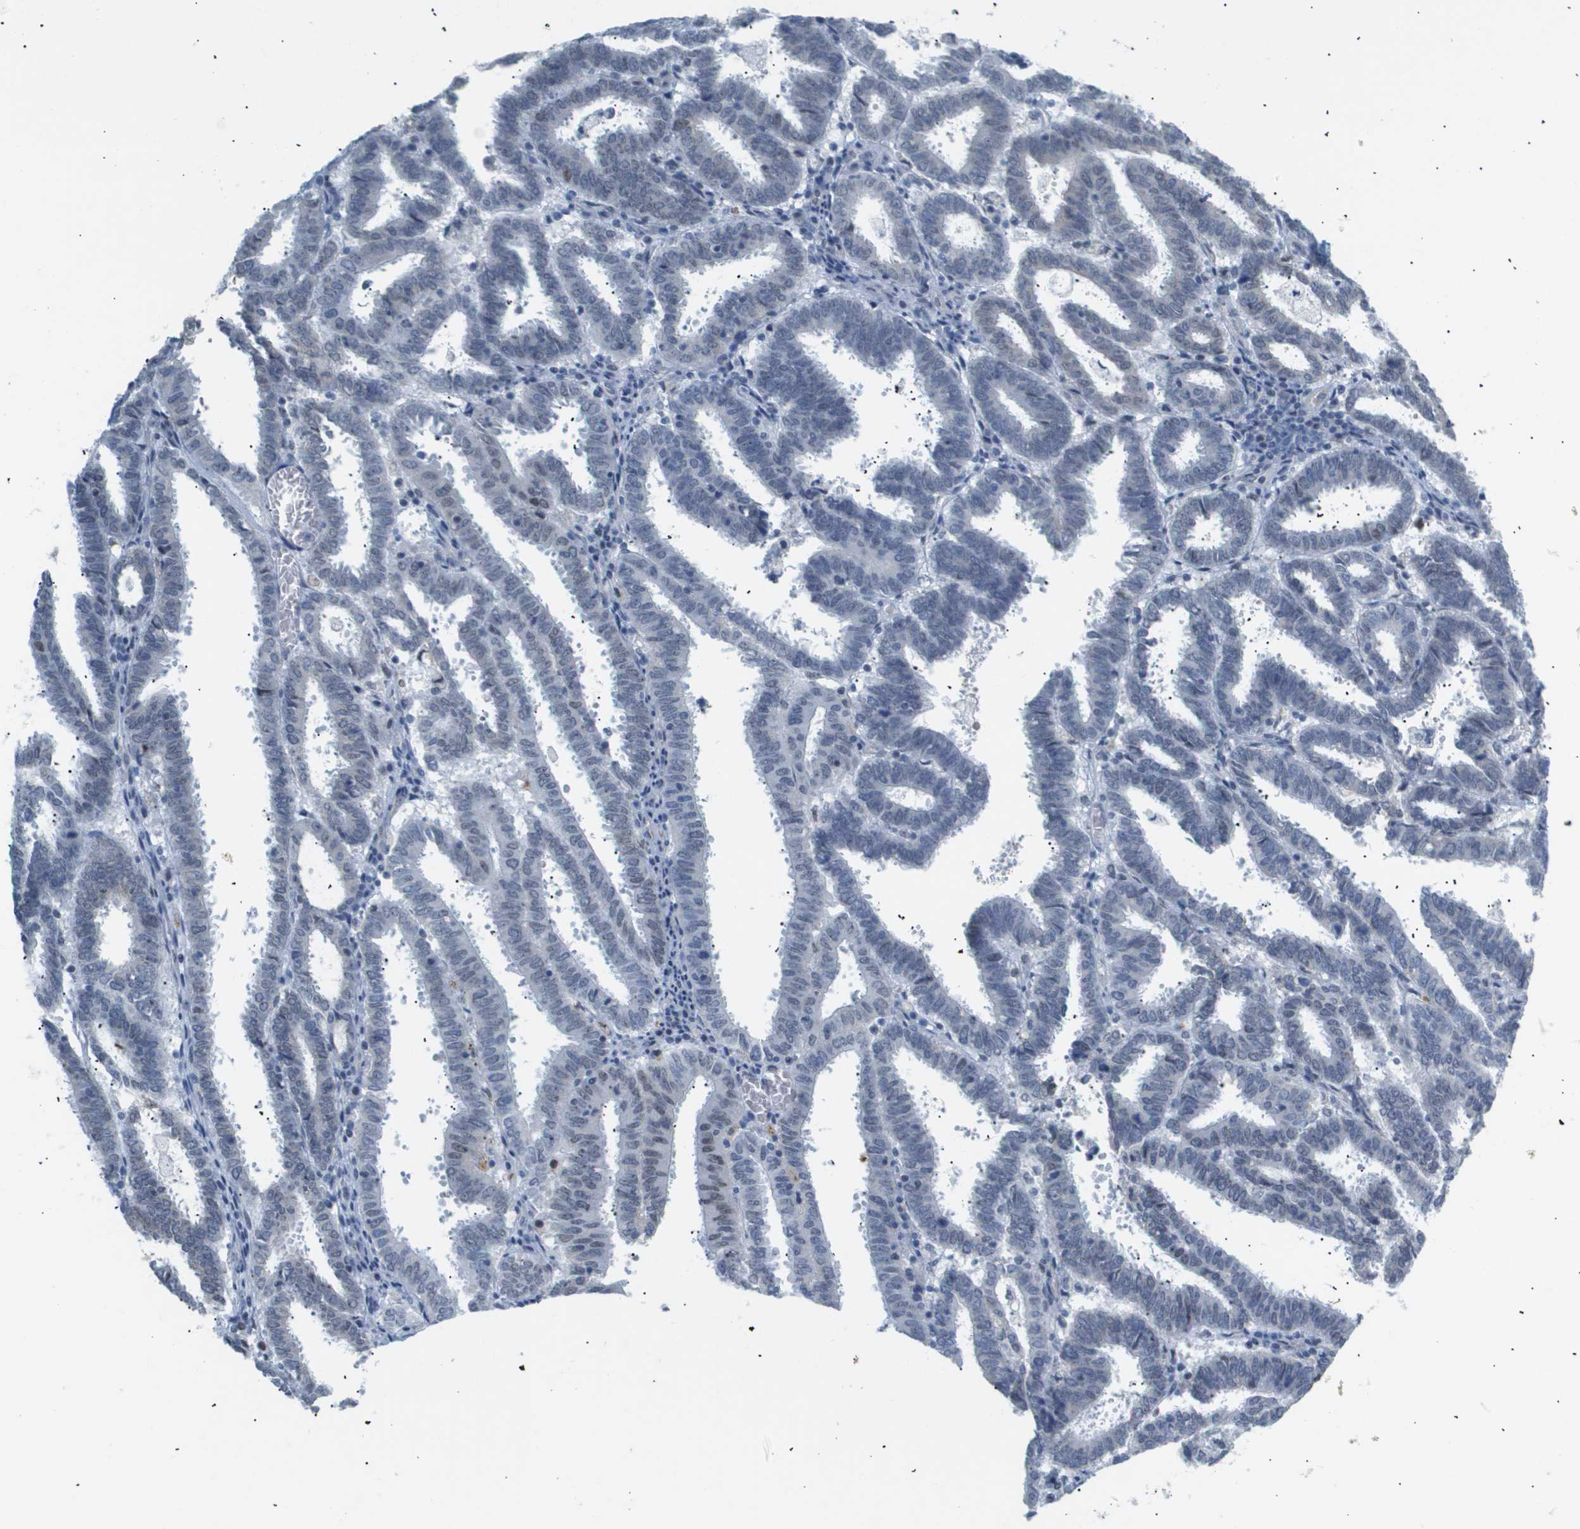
{"staining": {"intensity": "negative", "quantity": "none", "location": "none"}, "tissue": "endometrial cancer", "cell_type": "Tumor cells", "image_type": "cancer", "snomed": [{"axis": "morphology", "description": "Adenocarcinoma, NOS"}, {"axis": "topography", "description": "Uterus"}], "caption": "Immunohistochemistry (IHC) image of neoplastic tissue: human endometrial adenocarcinoma stained with DAB (3,3'-diaminobenzidine) shows no significant protein staining in tumor cells.", "gene": "PPARD", "patient": {"sex": "female", "age": 83}}